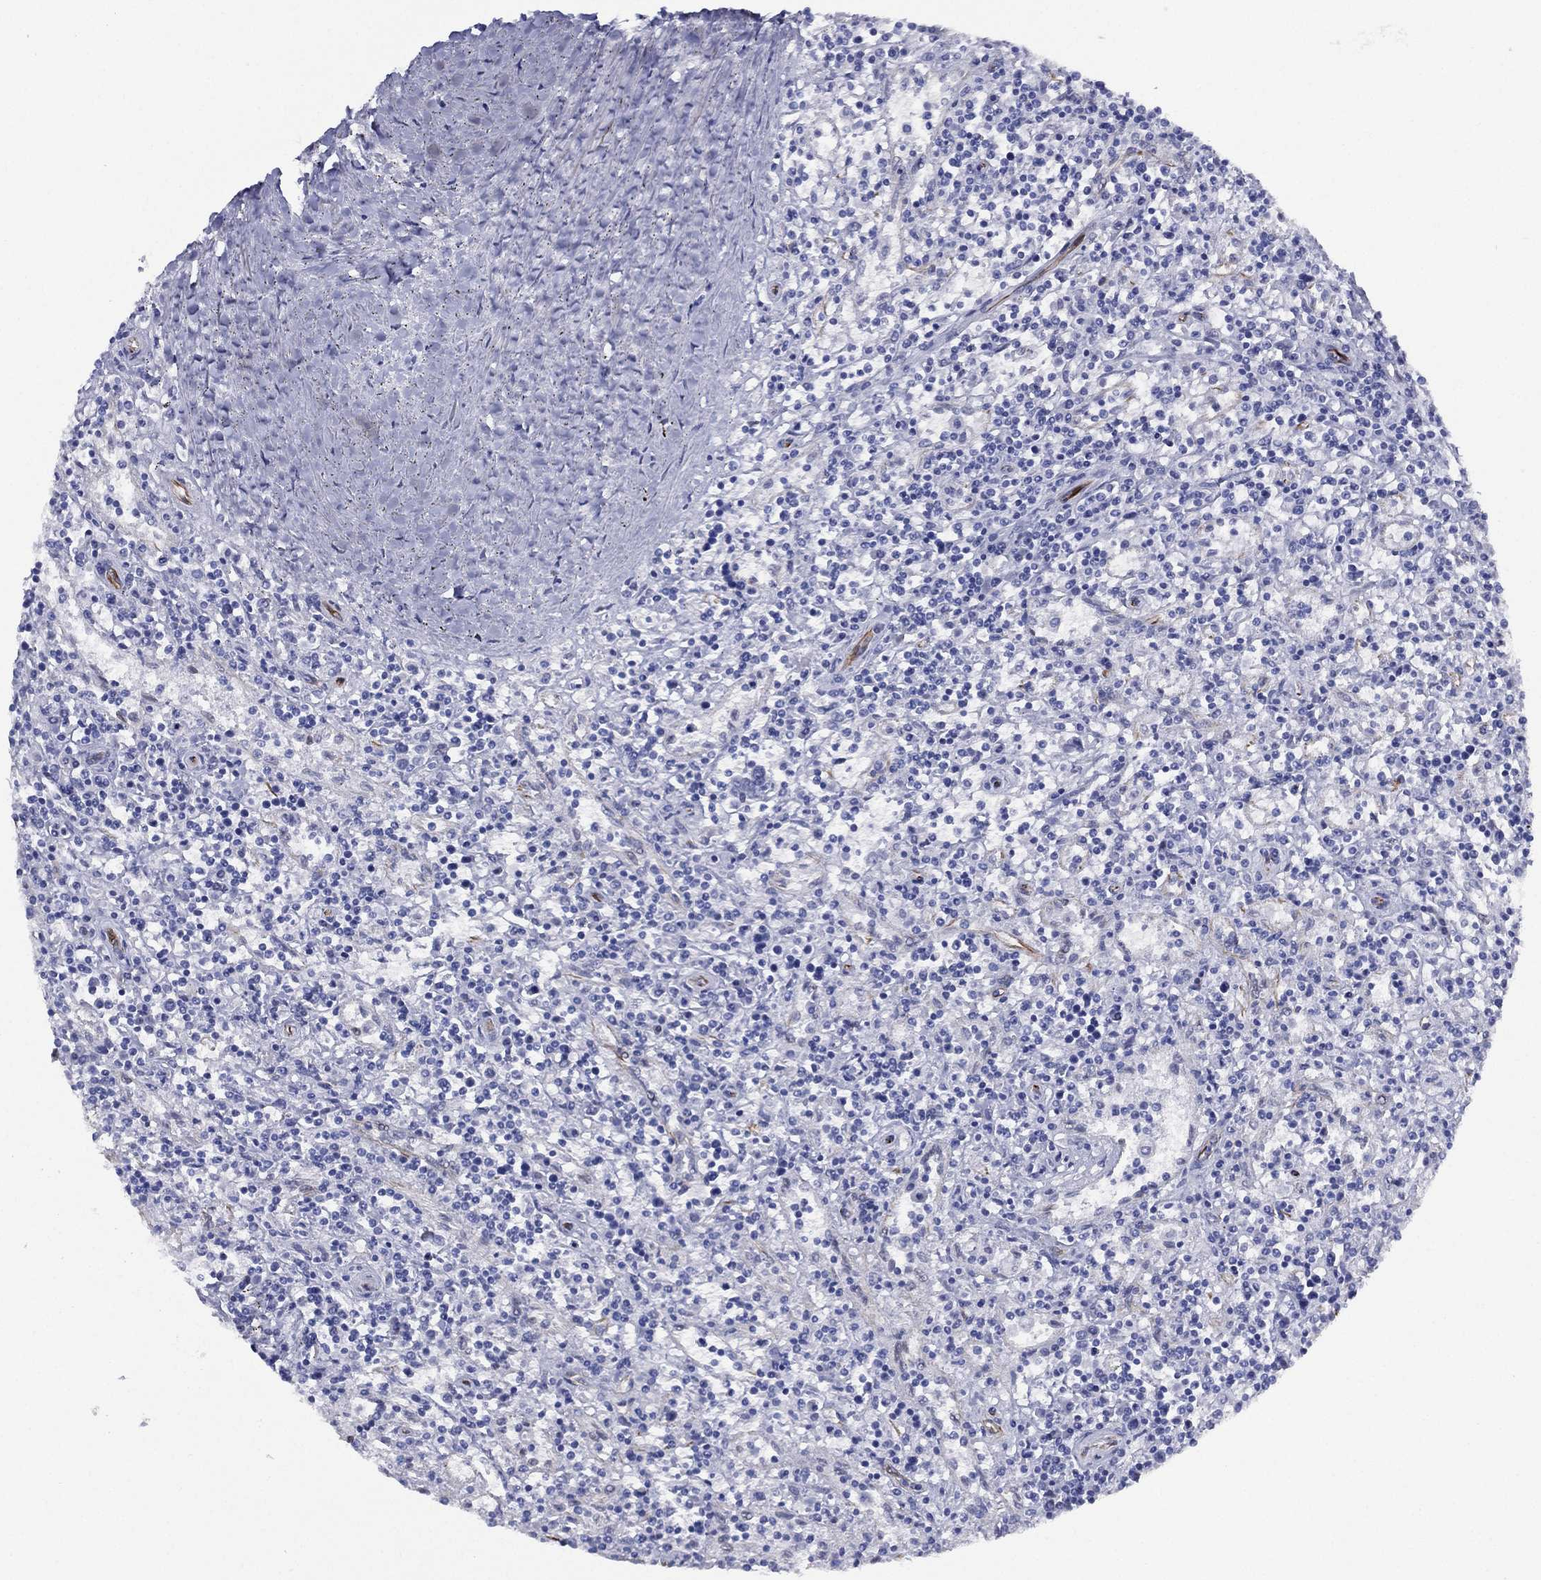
{"staining": {"intensity": "negative", "quantity": "none", "location": "none"}, "tissue": "lymphoma", "cell_type": "Tumor cells", "image_type": "cancer", "snomed": [{"axis": "morphology", "description": "Malignant lymphoma, non-Hodgkin's type, Low grade"}, {"axis": "topography", "description": "Spleen"}], "caption": "The IHC histopathology image has no significant expression in tumor cells of lymphoma tissue. (DAB (3,3'-diaminobenzidine) immunohistochemistry, high magnification).", "gene": "MAS1", "patient": {"sex": "male", "age": 62}}